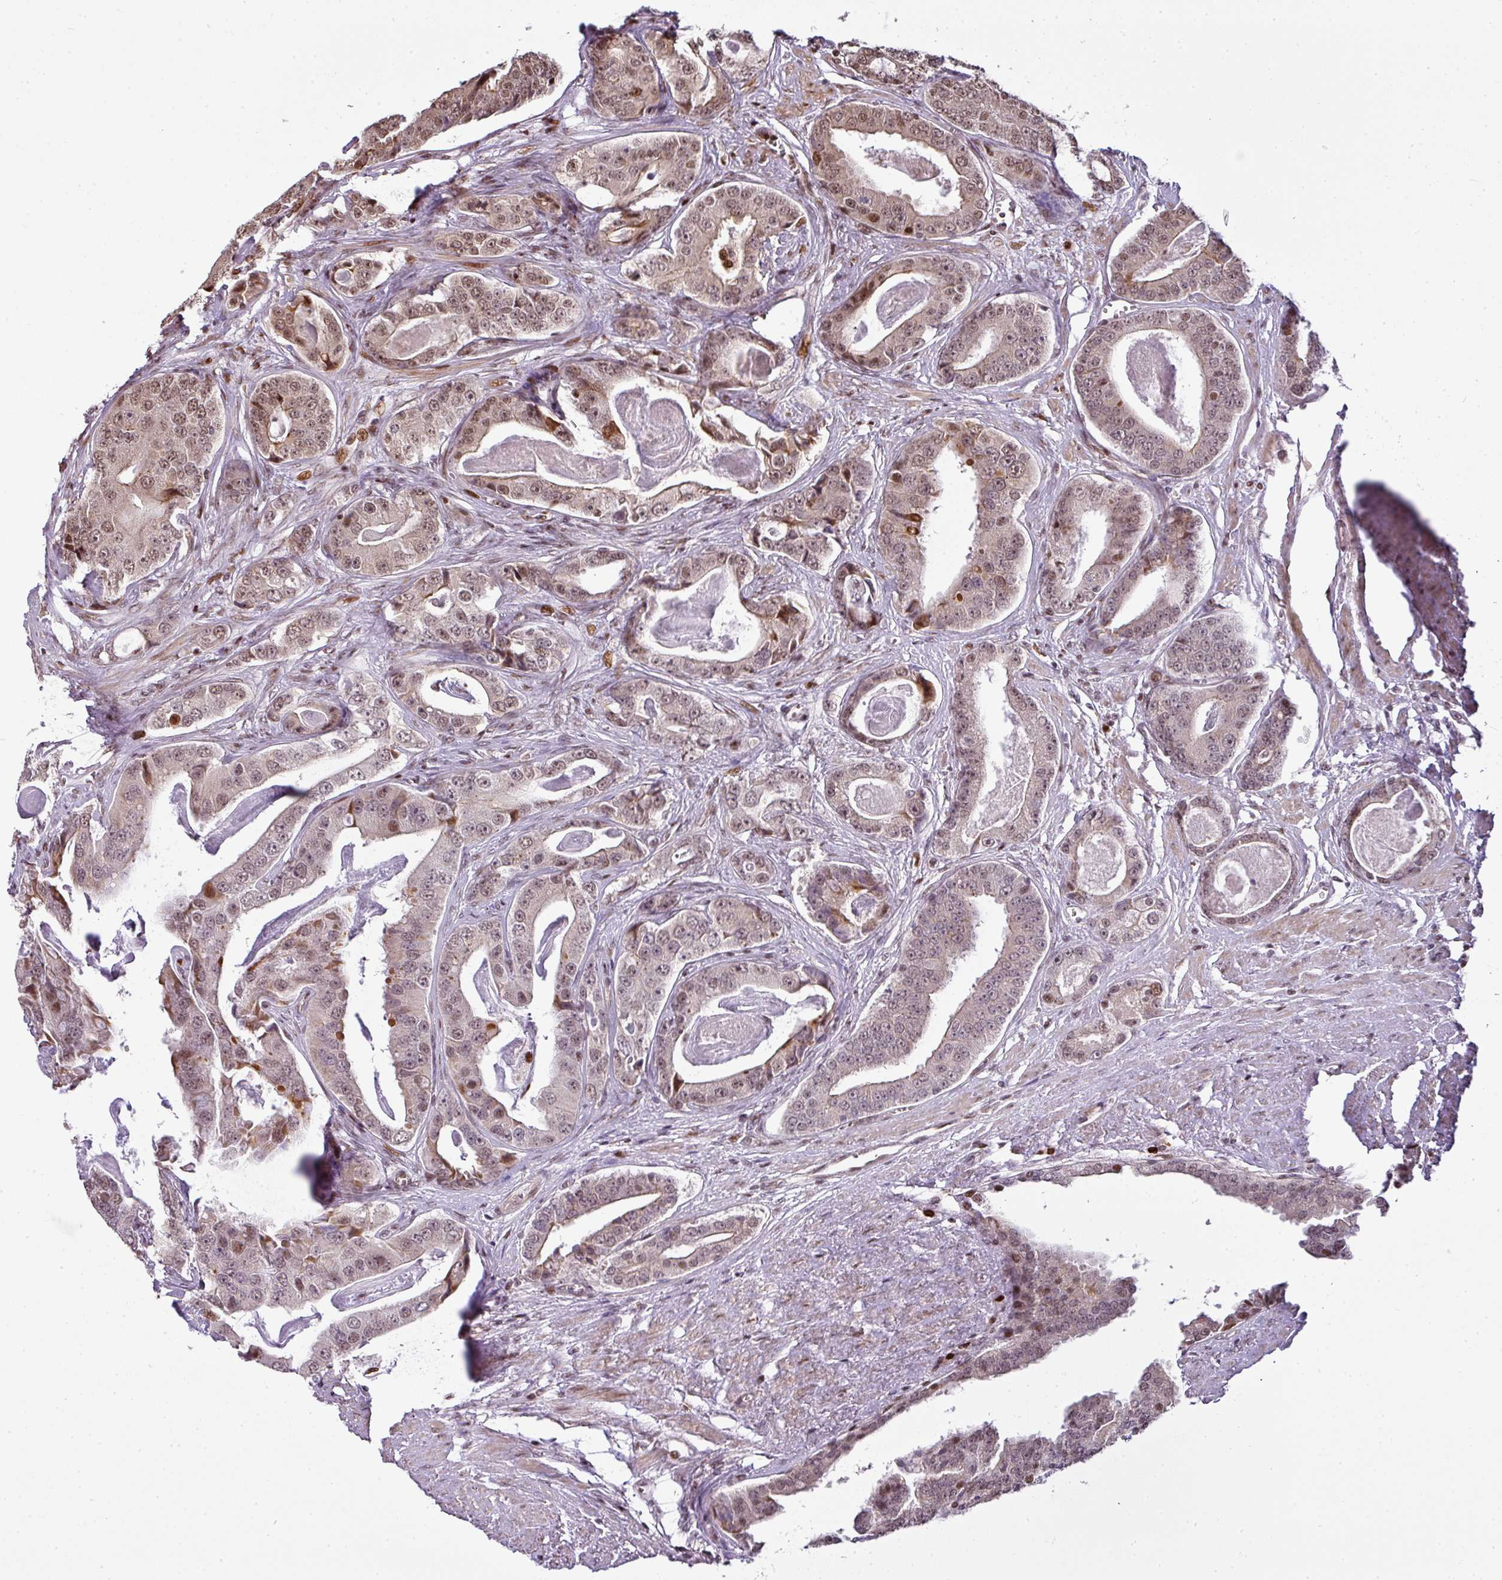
{"staining": {"intensity": "moderate", "quantity": ">75%", "location": "nuclear"}, "tissue": "prostate cancer", "cell_type": "Tumor cells", "image_type": "cancer", "snomed": [{"axis": "morphology", "description": "Adenocarcinoma, High grade"}, {"axis": "topography", "description": "Prostate"}], "caption": "Protein expression analysis of human prostate adenocarcinoma (high-grade) reveals moderate nuclear staining in about >75% of tumor cells.", "gene": "MYSM1", "patient": {"sex": "male", "age": 71}}